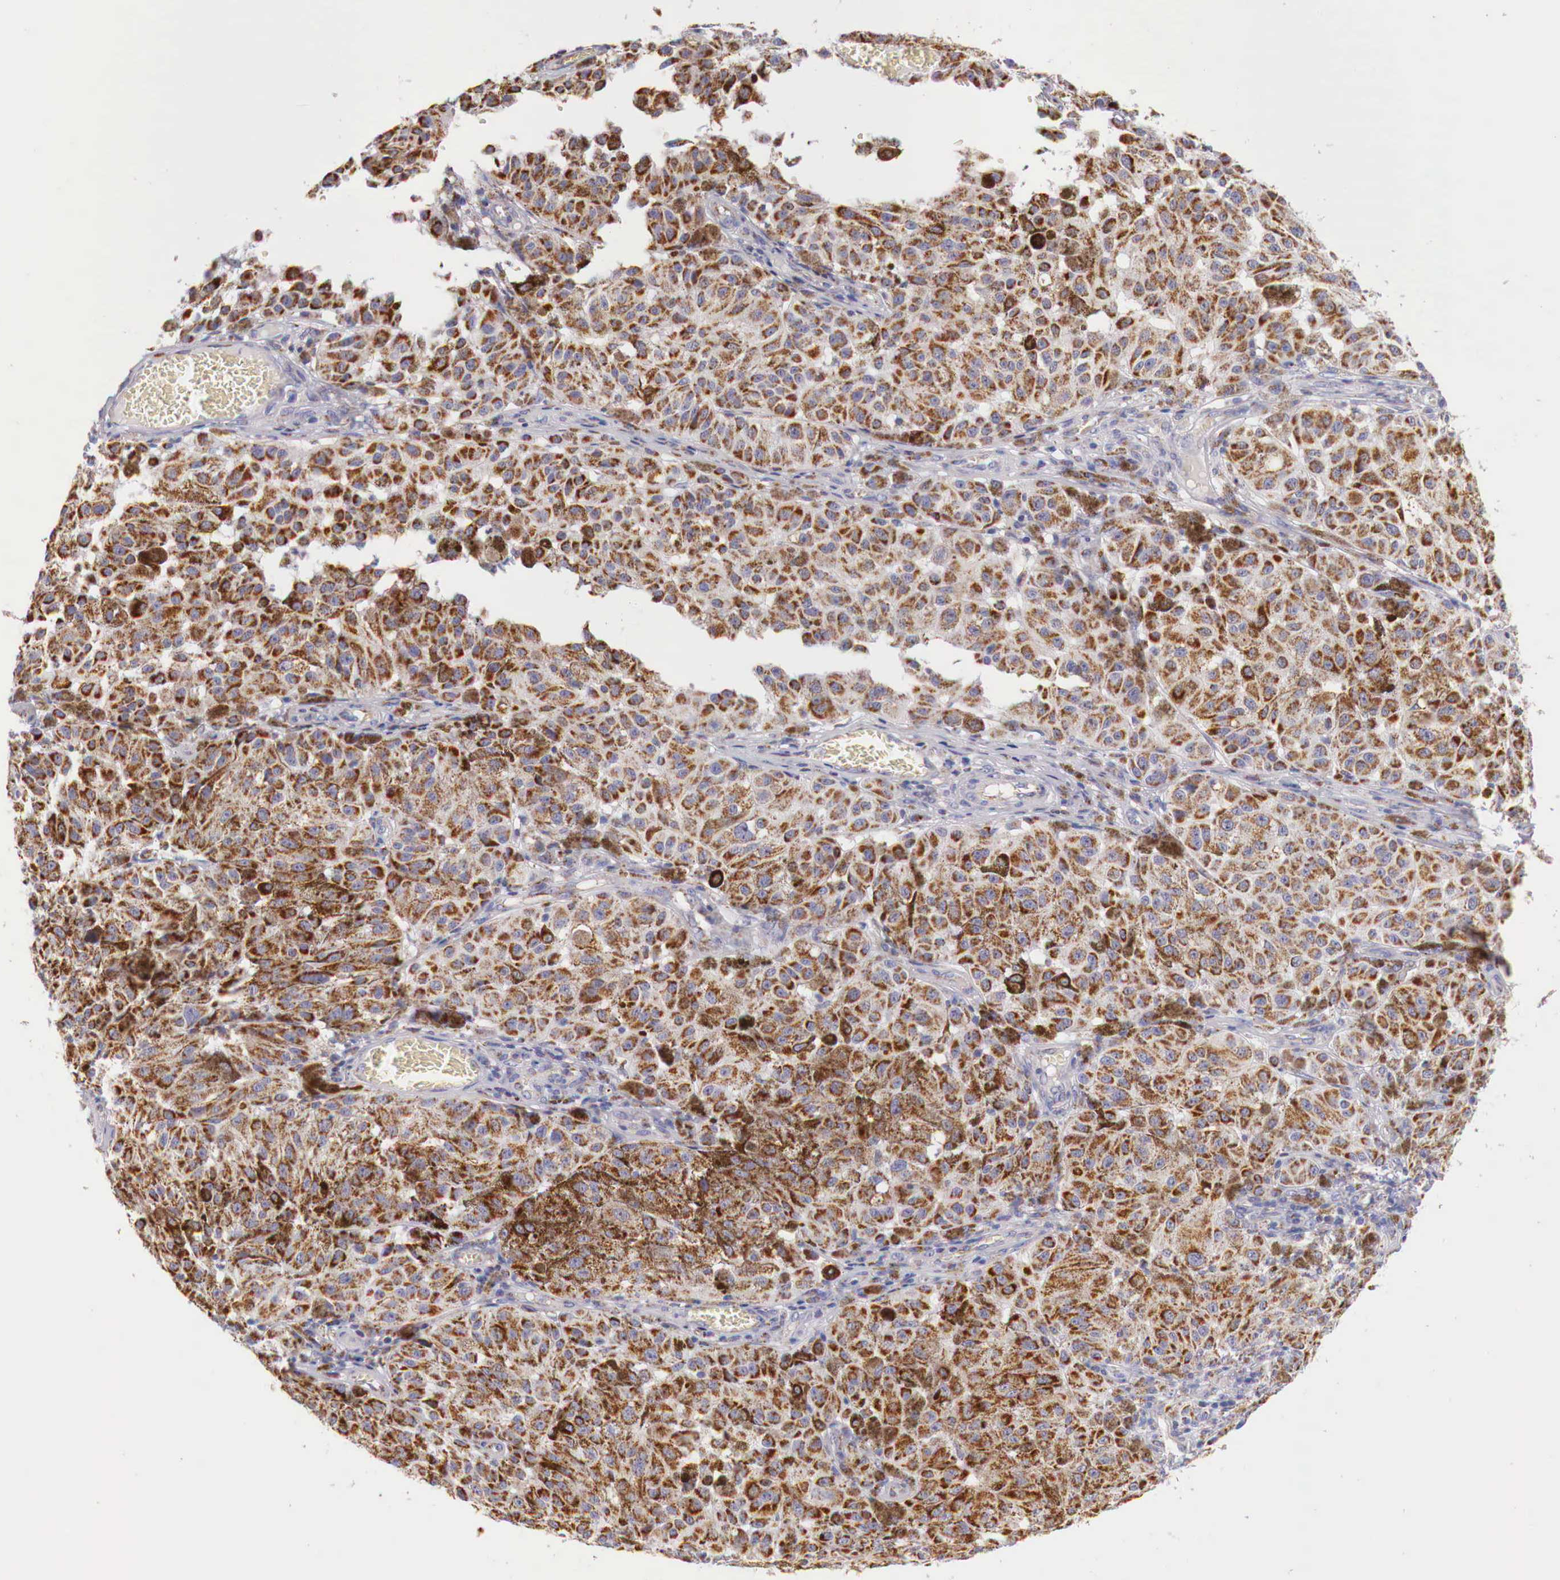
{"staining": {"intensity": "moderate", "quantity": ">75%", "location": "cytoplasmic/membranous"}, "tissue": "melanoma", "cell_type": "Tumor cells", "image_type": "cancer", "snomed": [{"axis": "morphology", "description": "Malignant melanoma, NOS"}, {"axis": "topography", "description": "Skin"}], "caption": "The histopathology image displays immunohistochemical staining of melanoma. There is moderate cytoplasmic/membranous expression is identified in about >75% of tumor cells.", "gene": "IDH3G", "patient": {"sex": "female", "age": 64}}